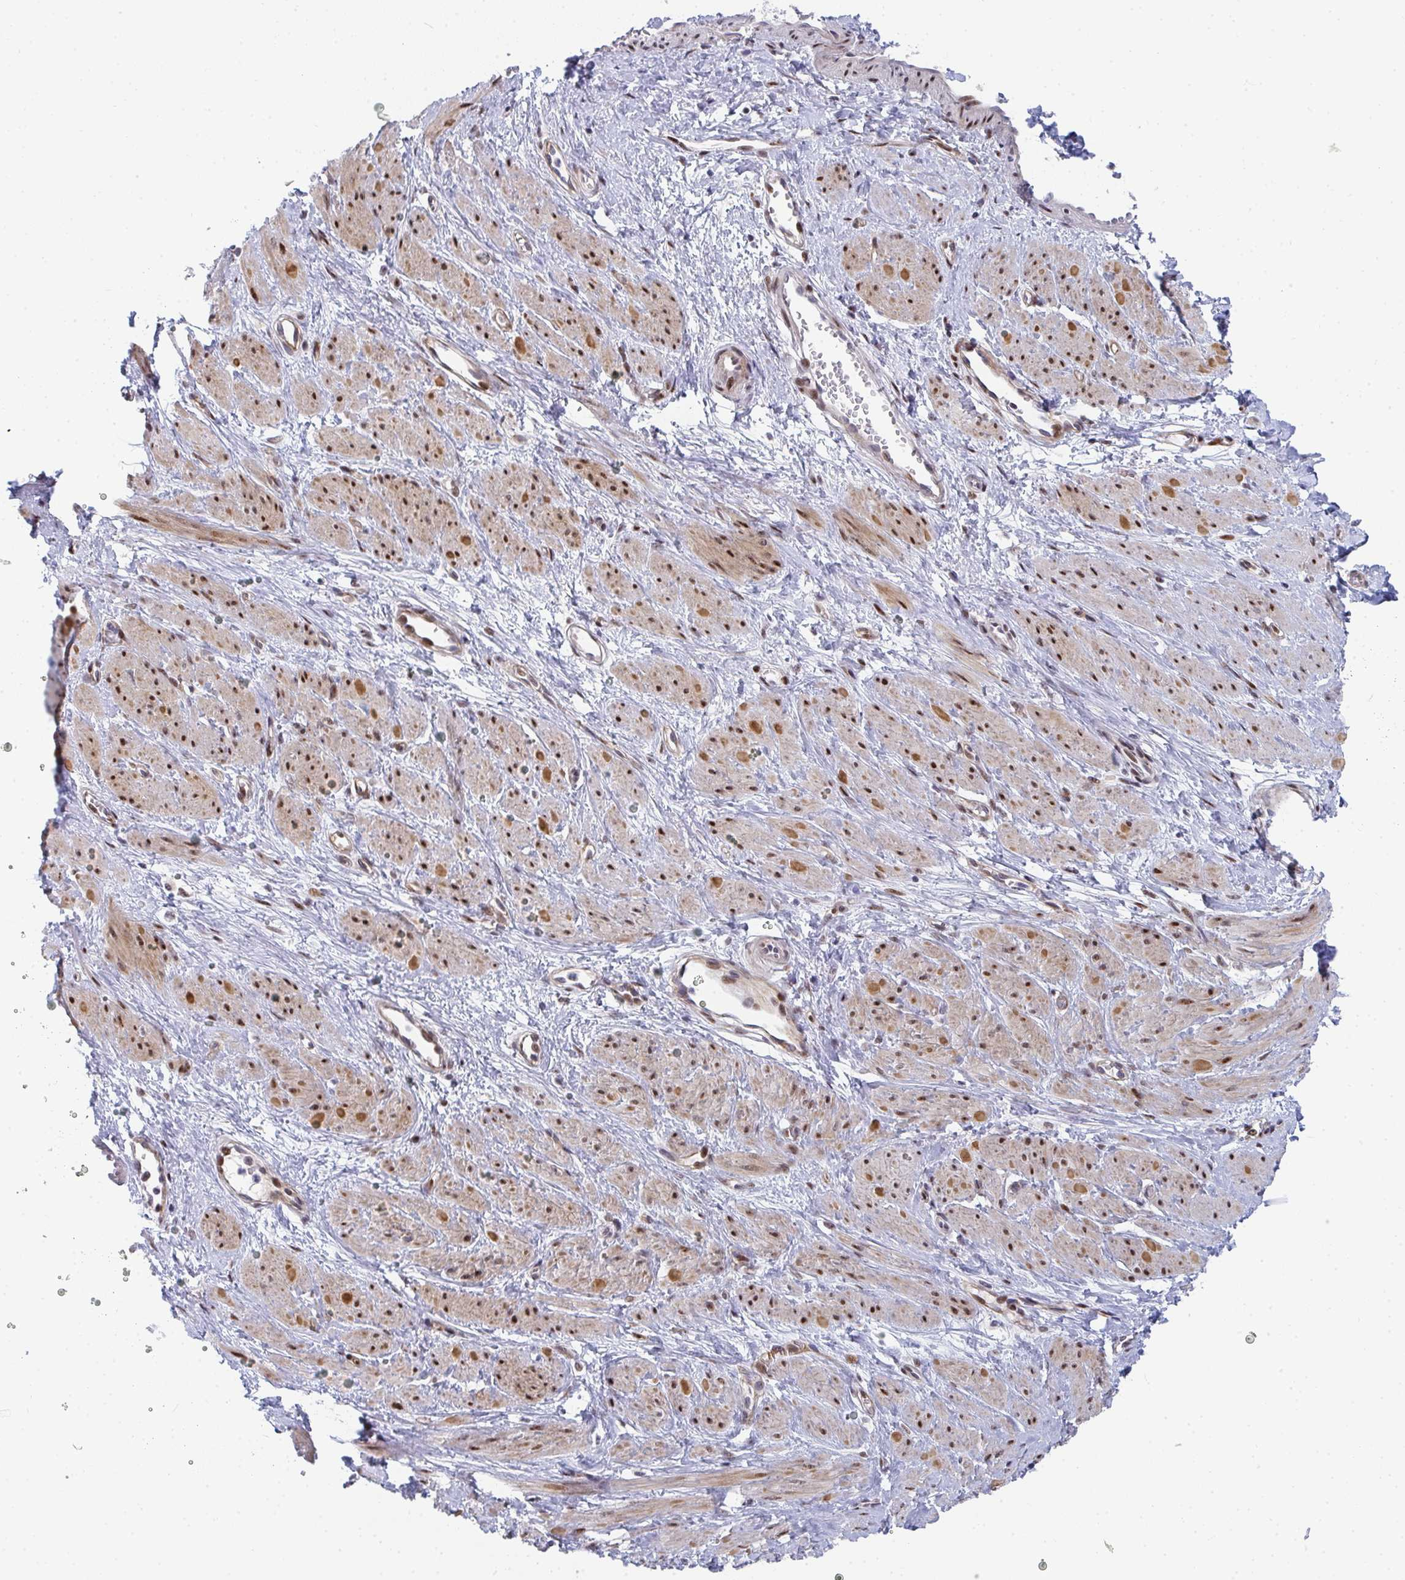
{"staining": {"intensity": "moderate", "quantity": "25%-75%", "location": "cytoplasmic/membranous,nuclear"}, "tissue": "smooth muscle", "cell_type": "Smooth muscle cells", "image_type": "normal", "snomed": [{"axis": "morphology", "description": "Normal tissue, NOS"}, {"axis": "topography", "description": "Smooth muscle"}, {"axis": "topography", "description": "Uterus"}], "caption": "Benign smooth muscle was stained to show a protein in brown. There is medium levels of moderate cytoplasmic/membranous,nuclear expression in approximately 25%-75% of smooth muscle cells.", "gene": "ZIC3", "patient": {"sex": "female", "age": 39}}